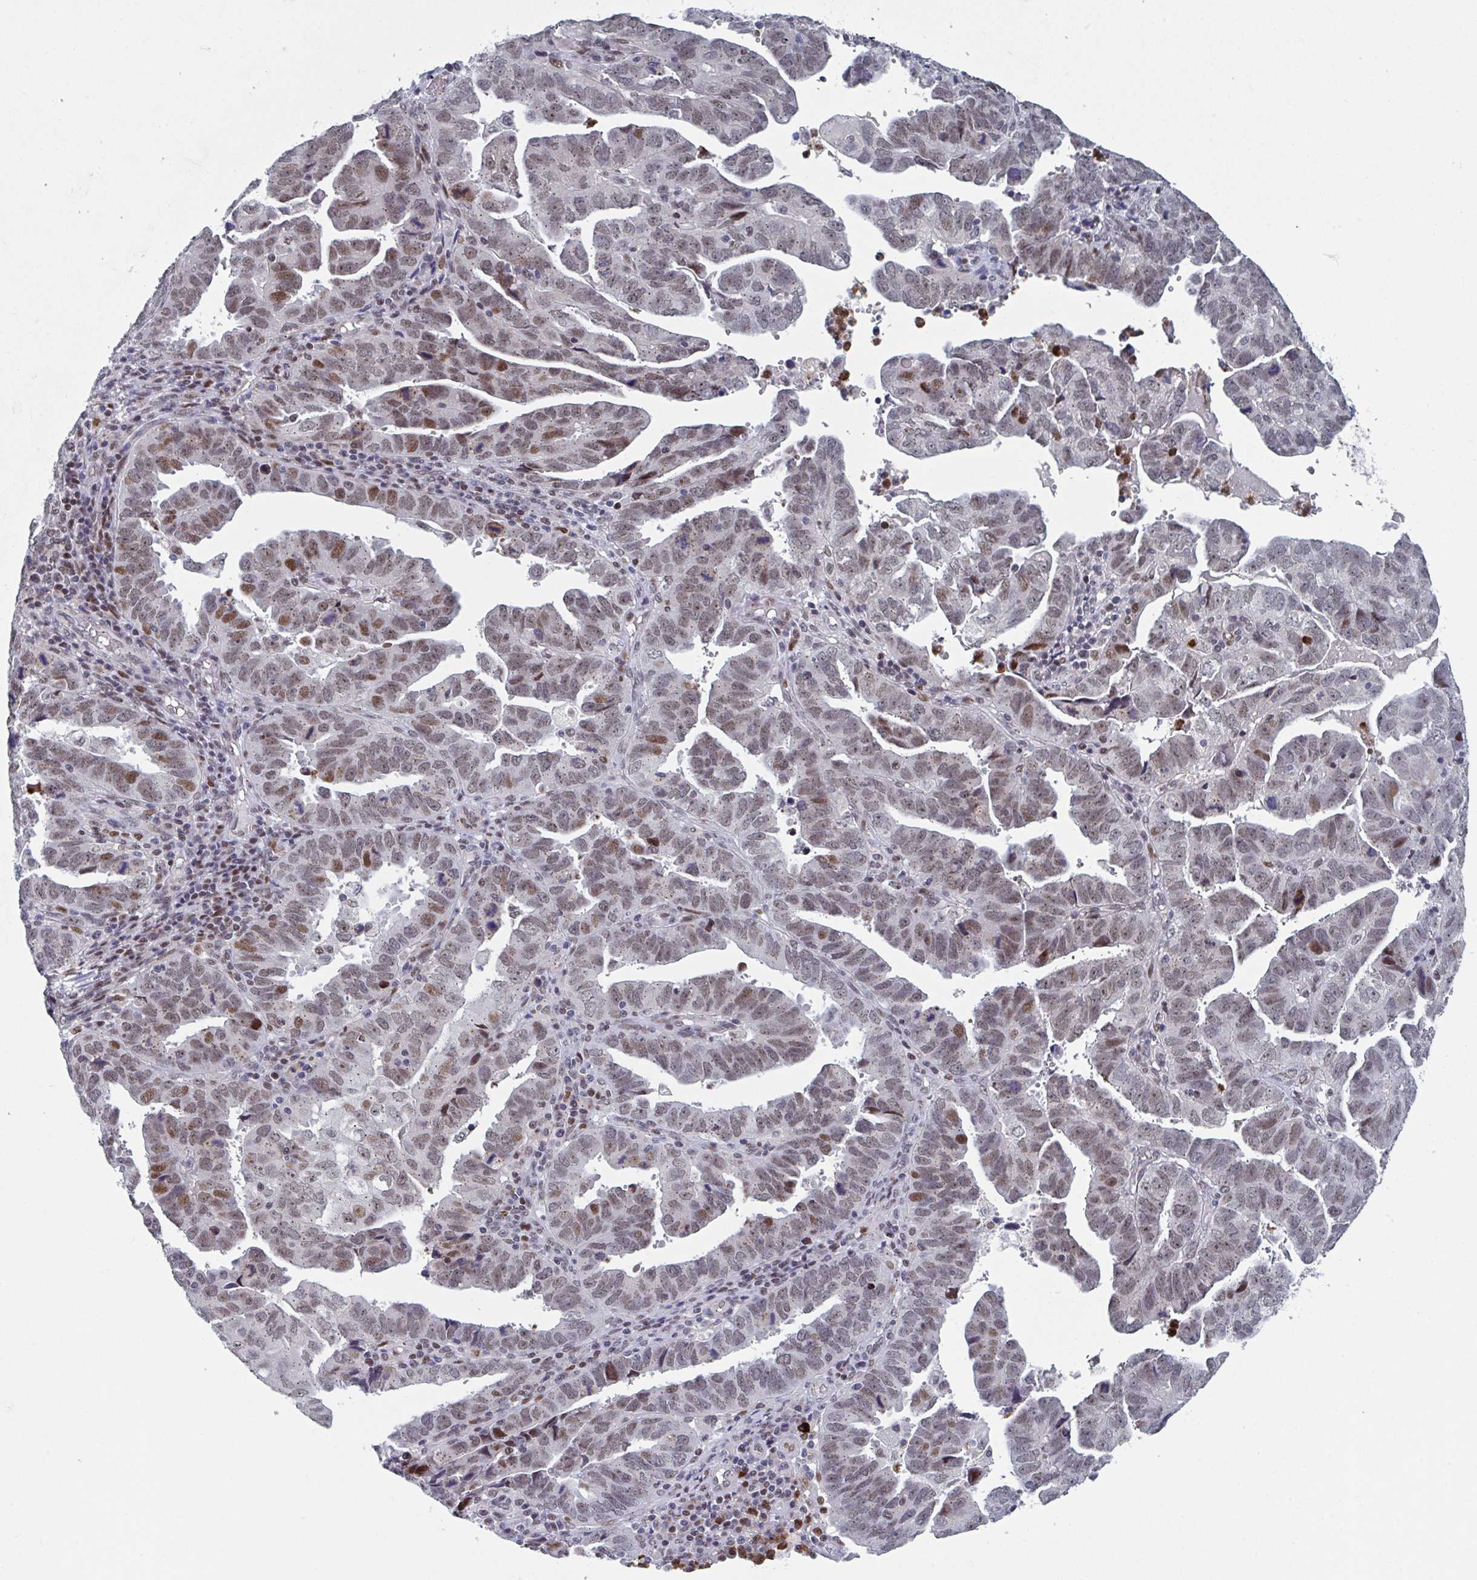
{"staining": {"intensity": "moderate", "quantity": "25%-75%", "location": "nuclear"}, "tissue": "endometrial cancer", "cell_type": "Tumor cells", "image_type": "cancer", "snomed": [{"axis": "morphology", "description": "Adenocarcinoma, NOS"}, {"axis": "topography", "description": "Uterus"}], "caption": "Endometrial cancer stained for a protein (brown) exhibits moderate nuclear positive staining in about 25%-75% of tumor cells.", "gene": "RNF212", "patient": {"sex": "female", "age": 62}}